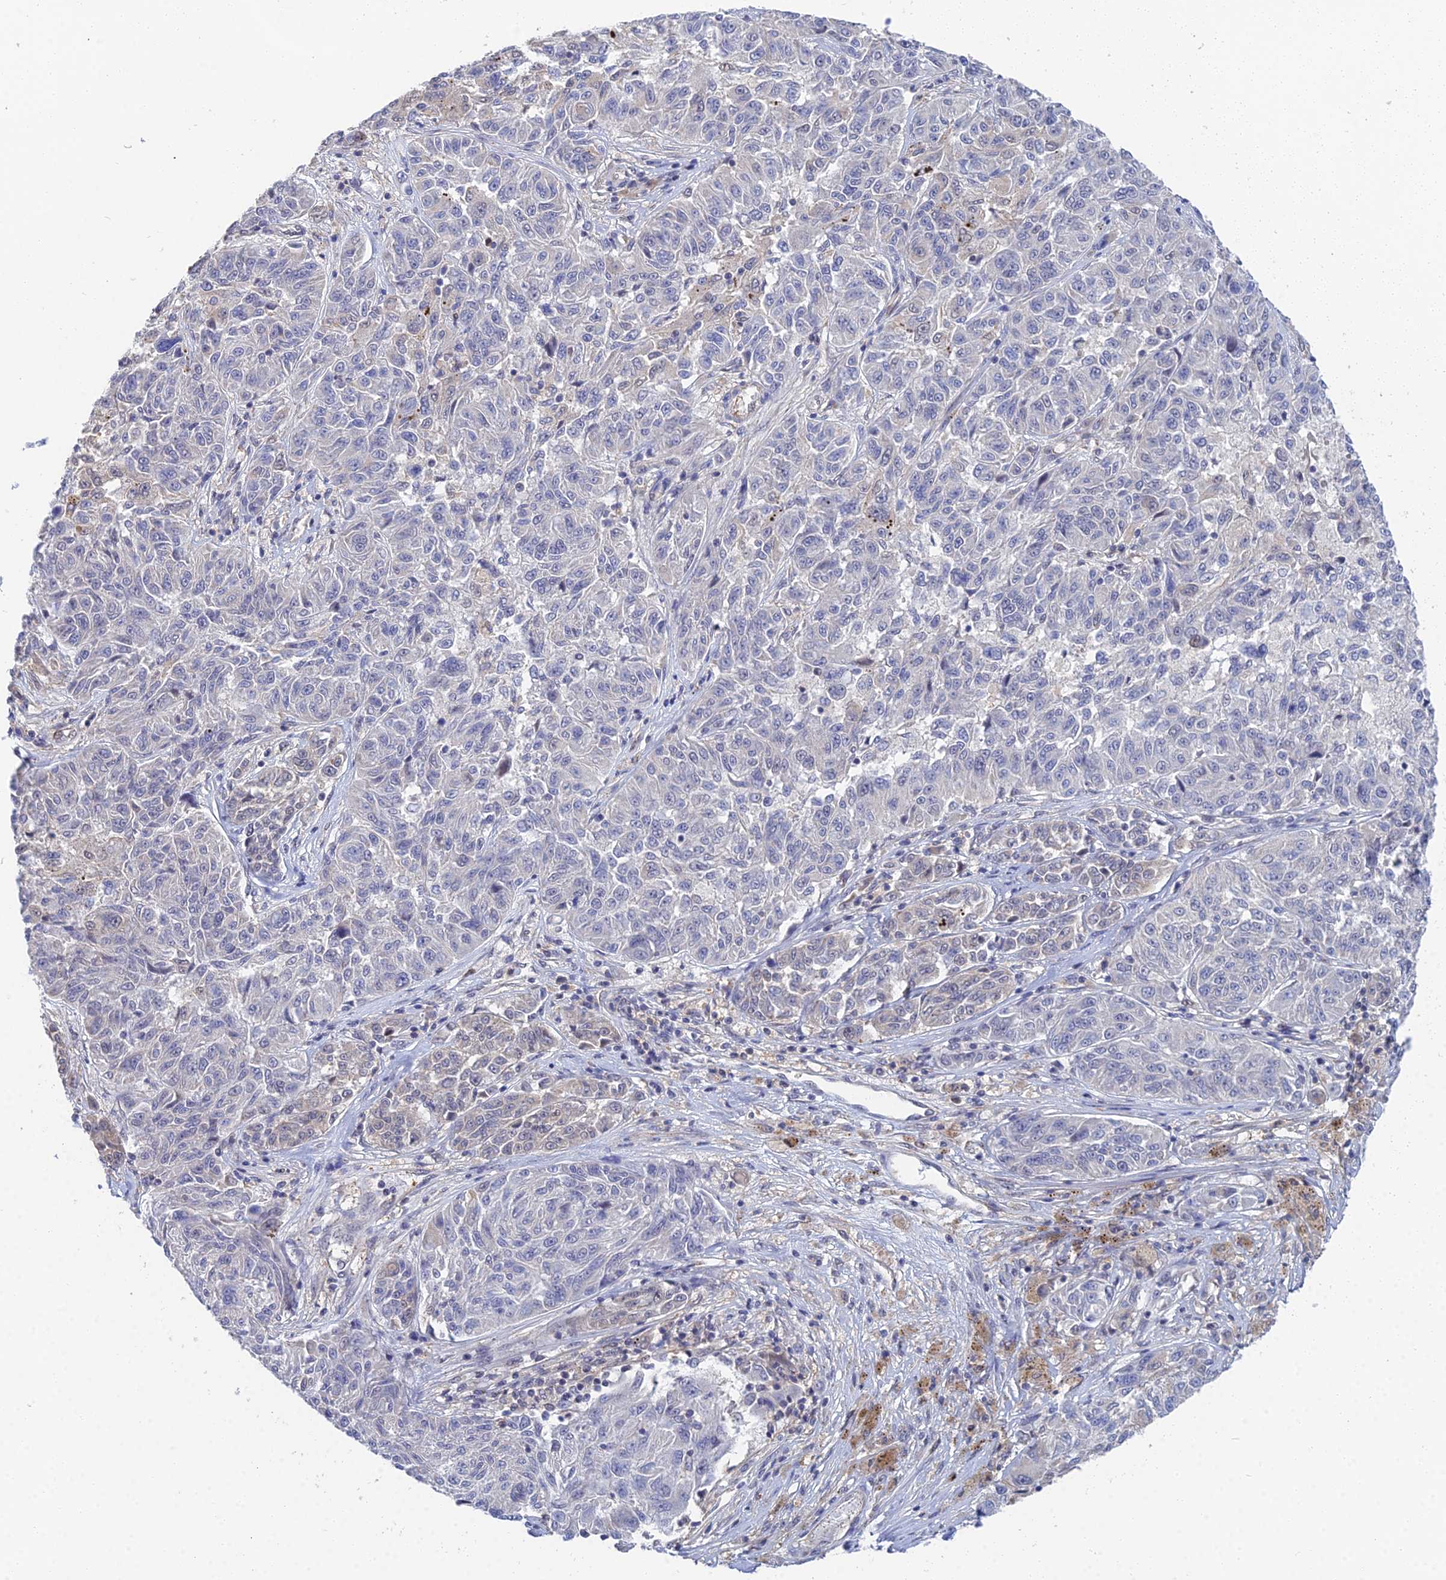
{"staining": {"intensity": "negative", "quantity": "none", "location": "none"}, "tissue": "melanoma", "cell_type": "Tumor cells", "image_type": "cancer", "snomed": [{"axis": "morphology", "description": "Malignant melanoma, NOS"}, {"axis": "topography", "description": "Skin"}], "caption": "Human melanoma stained for a protein using immunohistochemistry (IHC) shows no expression in tumor cells.", "gene": "DNAH14", "patient": {"sex": "male", "age": 53}}